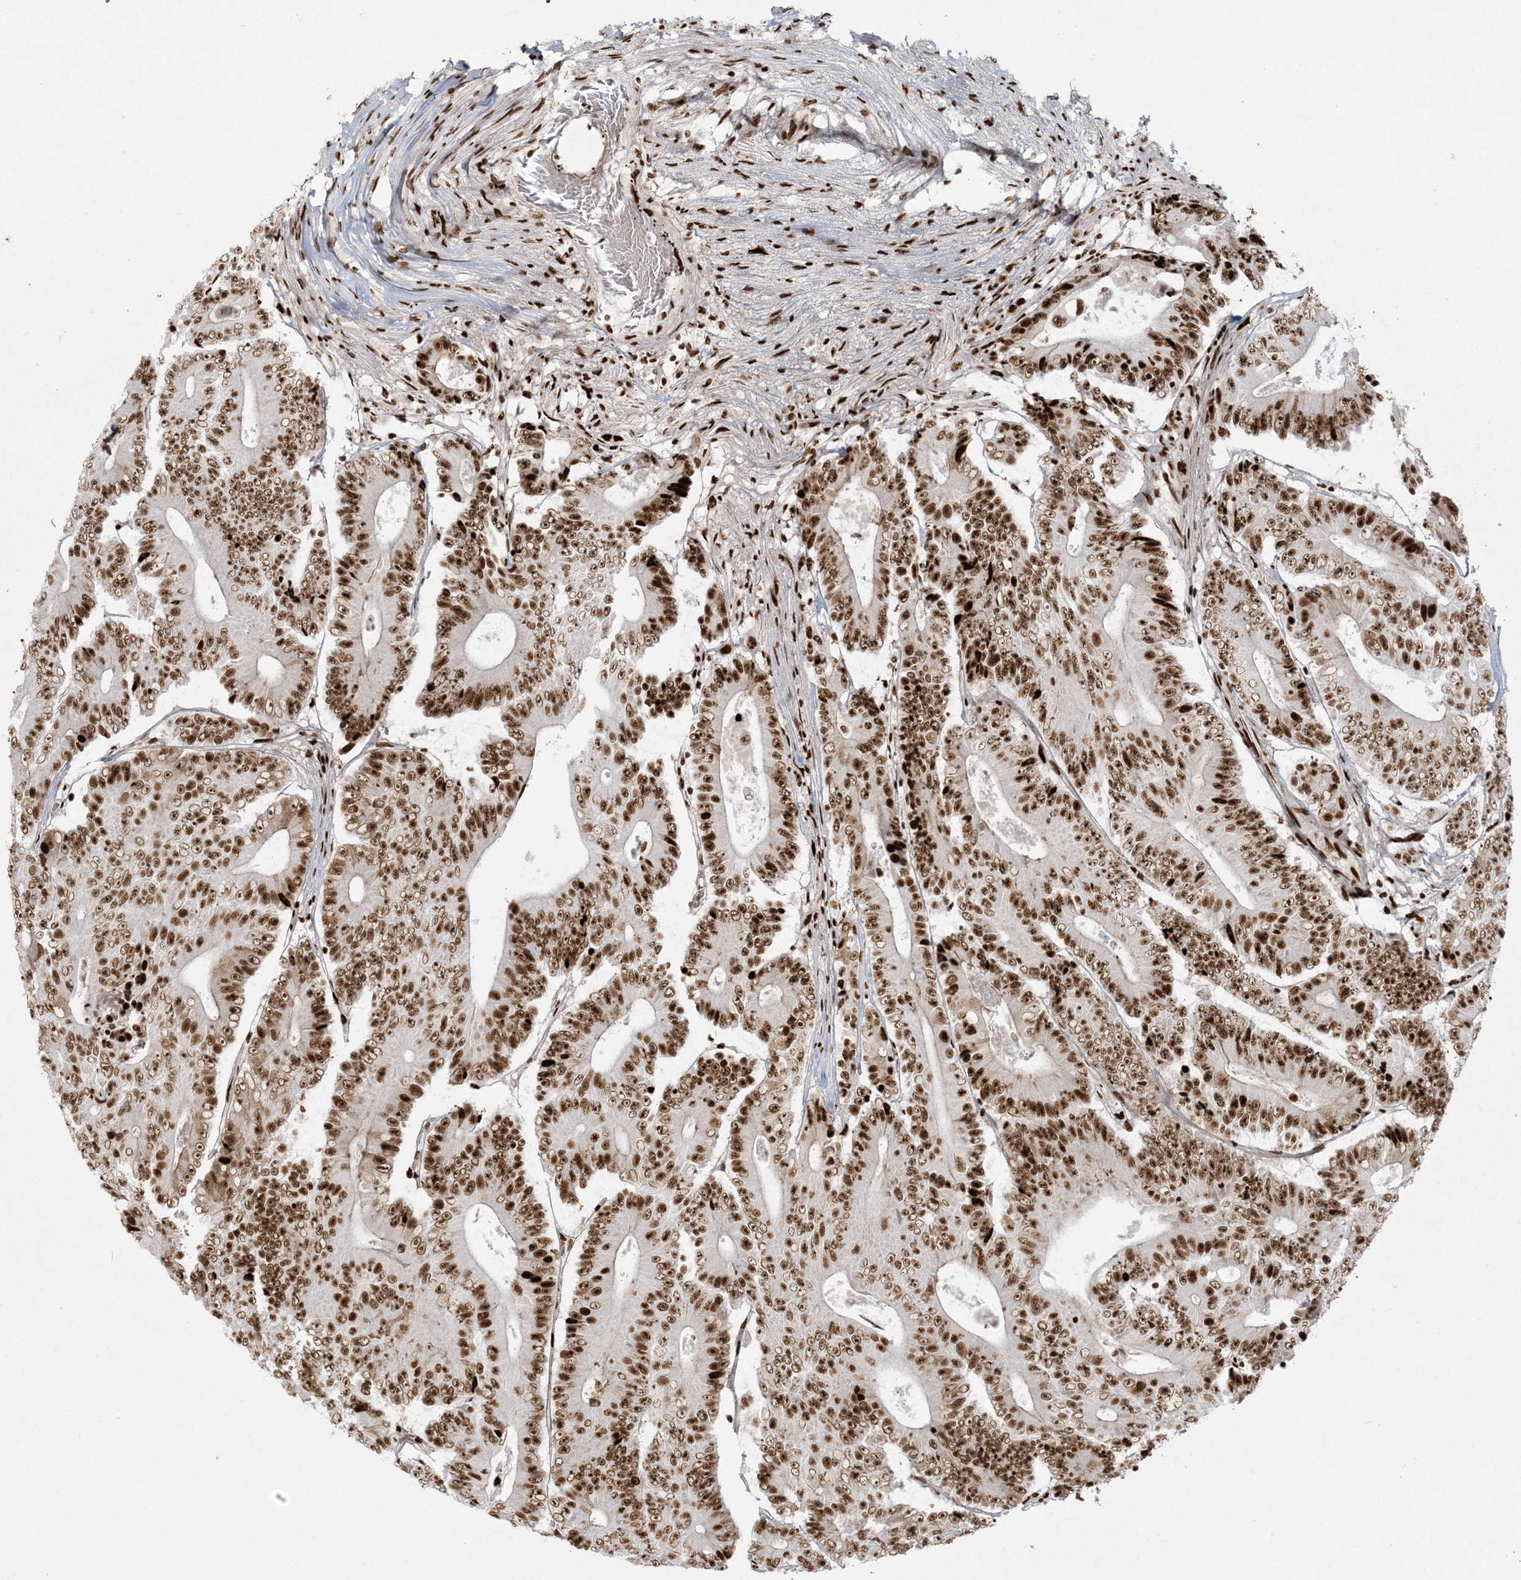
{"staining": {"intensity": "strong", "quantity": ">75%", "location": "nuclear"}, "tissue": "colorectal cancer", "cell_type": "Tumor cells", "image_type": "cancer", "snomed": [{"axis": "morphology", "description": "Adenocarcinoma, NOS"}, {"axis": "topography", "description": "Colon"}], "caption": "Strong nuclear positivity is present in approximately >75% of tumor cells in adenocarcinoma (colorectal).", "gene": "RBM10", "patient": {"sex": "male", "age": 83}}